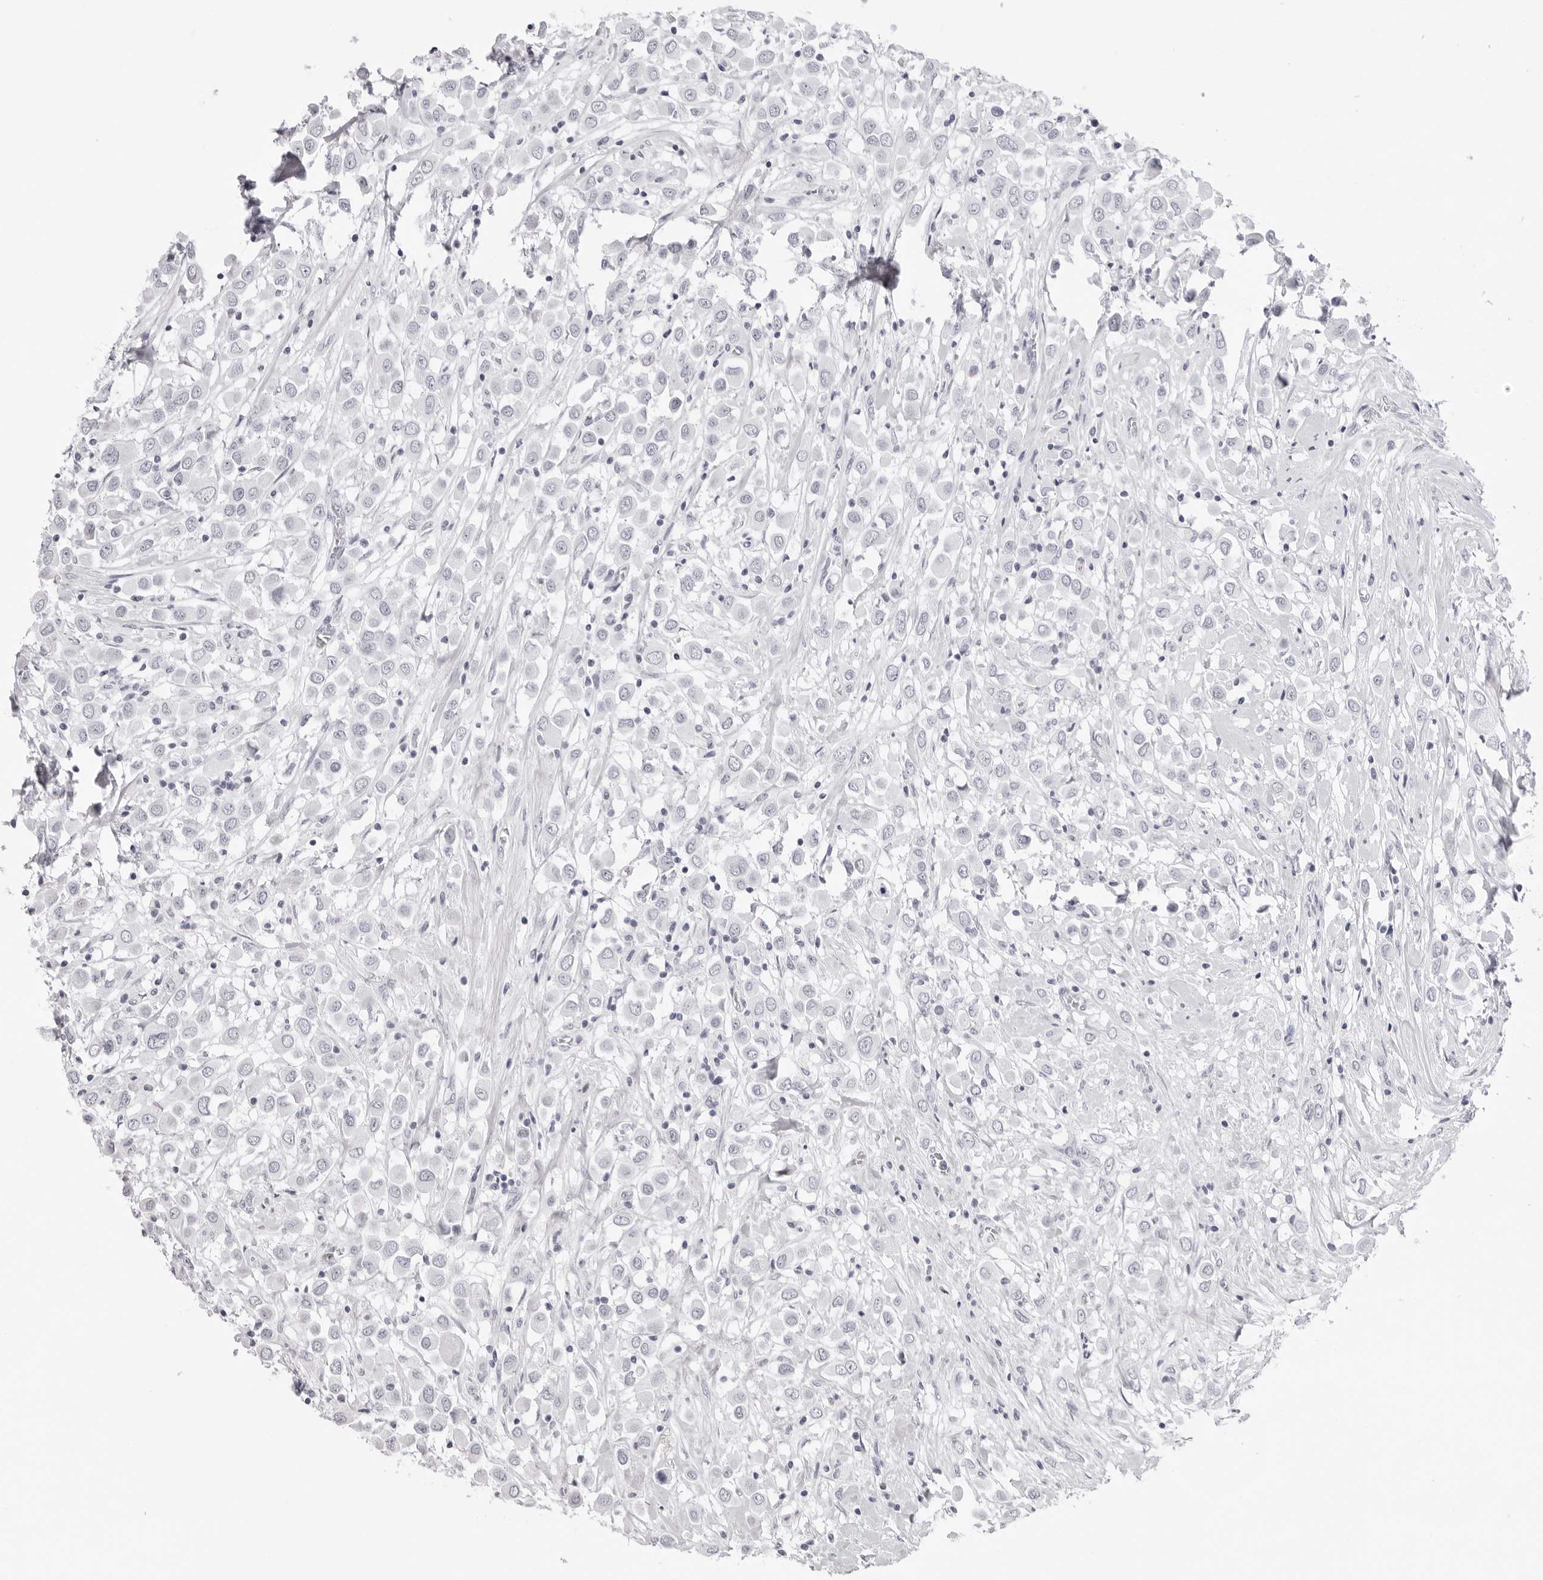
{"staining": {"intensity": "negative", "quantity": "none", "location": "none"}, "tissue": "breast cancer", "cell_type": "Tumor cells", "image_type": "cancer", "snomed": [{"axis": "morphology", "description": "Duct carcinoma"}, {"axis": "topography", "description": "Breast"}], "caption": "Breast cancer (invasive ductal carcinoma) was stained to show a protein in brown. There is no significant staining in tumor cells.", "gene": "KLK12", "patient": {"sex": "female", "age": 61}}